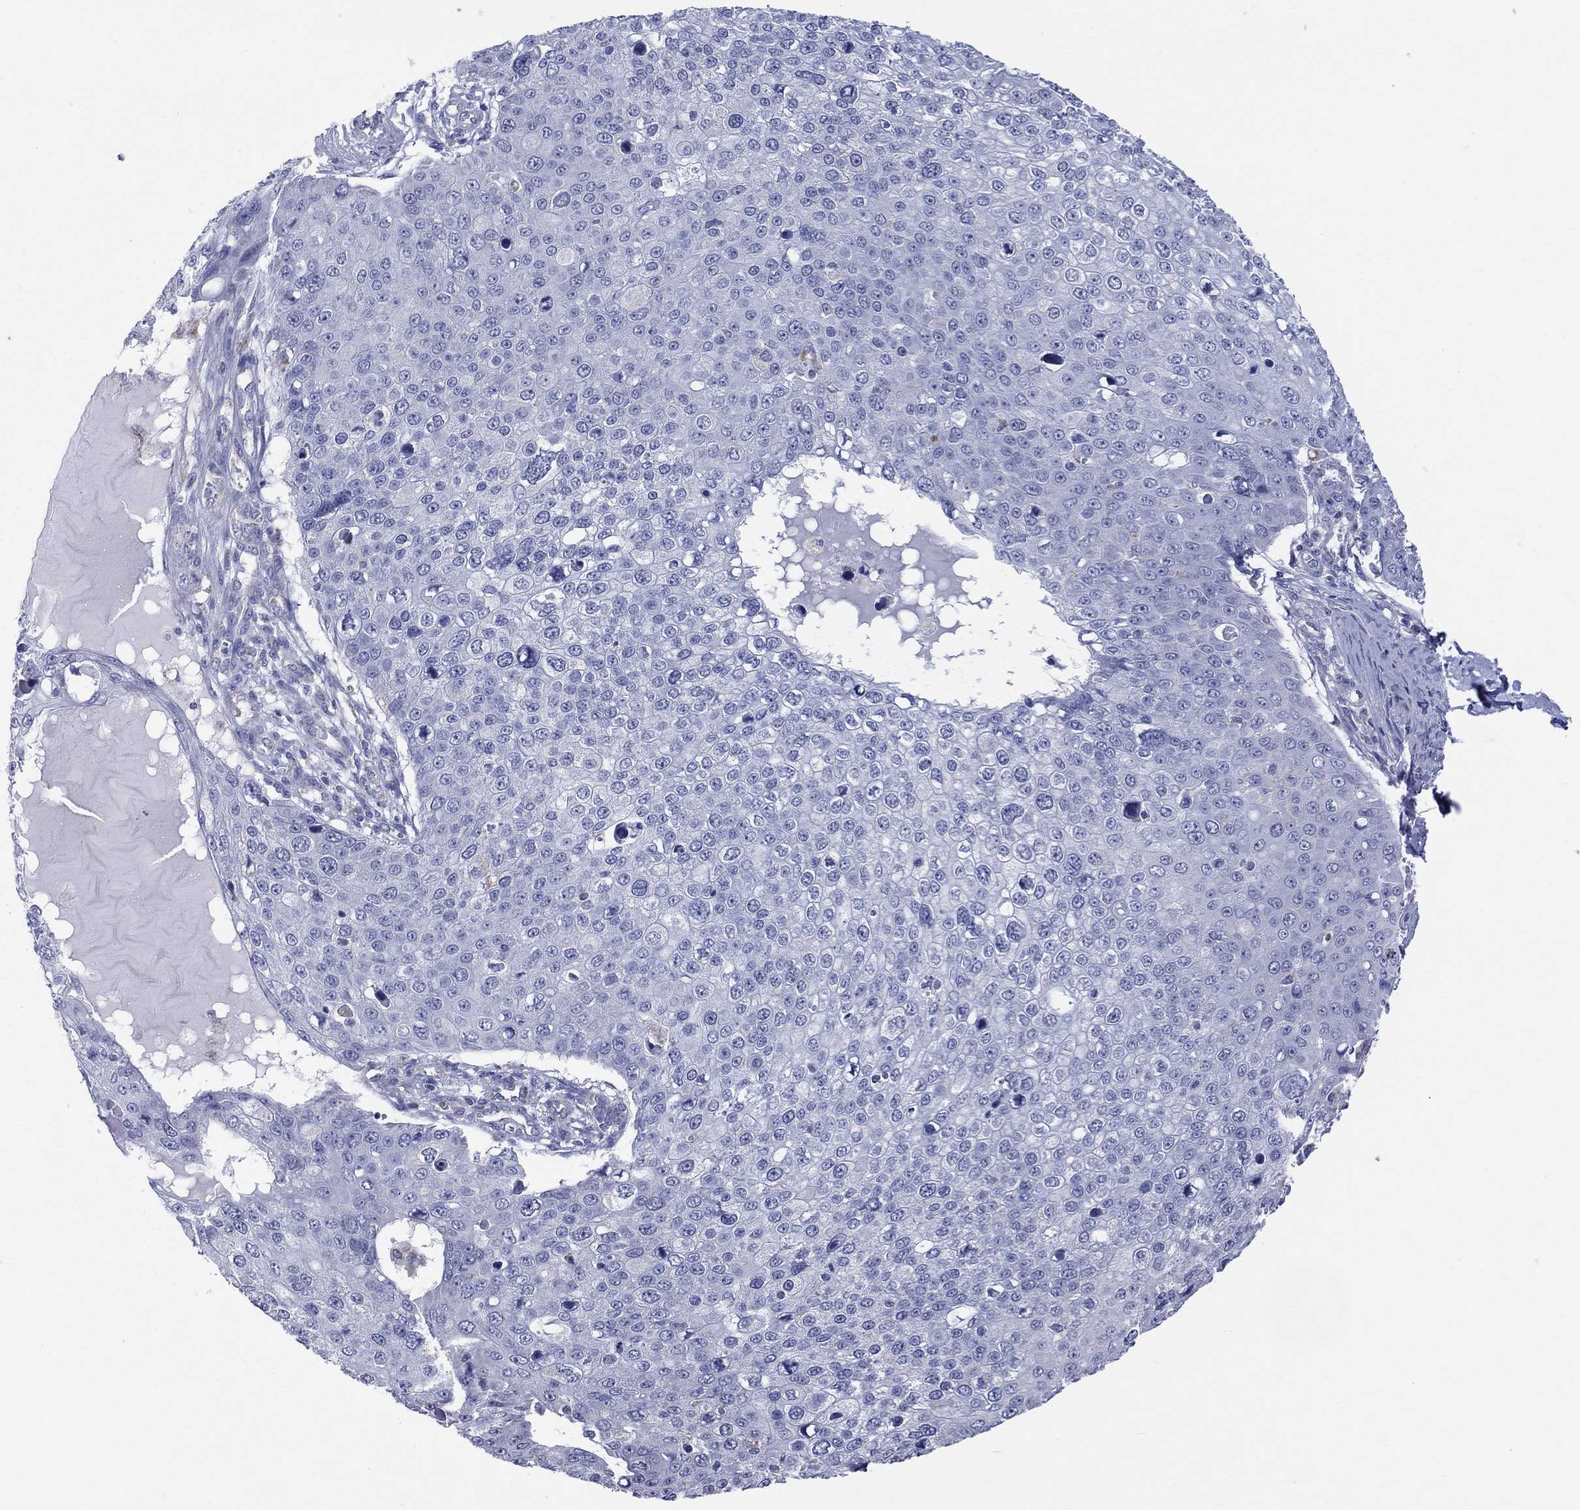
{"staining": {"intensity": "negative", "quantity": "none", "location": "none"}, "tissue": "skin cancer", "cell_type": "Tumor cells", "image_type": "cancer", "snomed": [{"axis": "morphology", "description": "Squamous cell carcinoma, NOS"}, {"axis": "topography", "description": "Skin"}], "caption": "Human skin cancer stained for a protein using IHC shows no staining in tumor cells.", "gene": "KISS1R", "patient": {"sex": "male", "age": 71}}